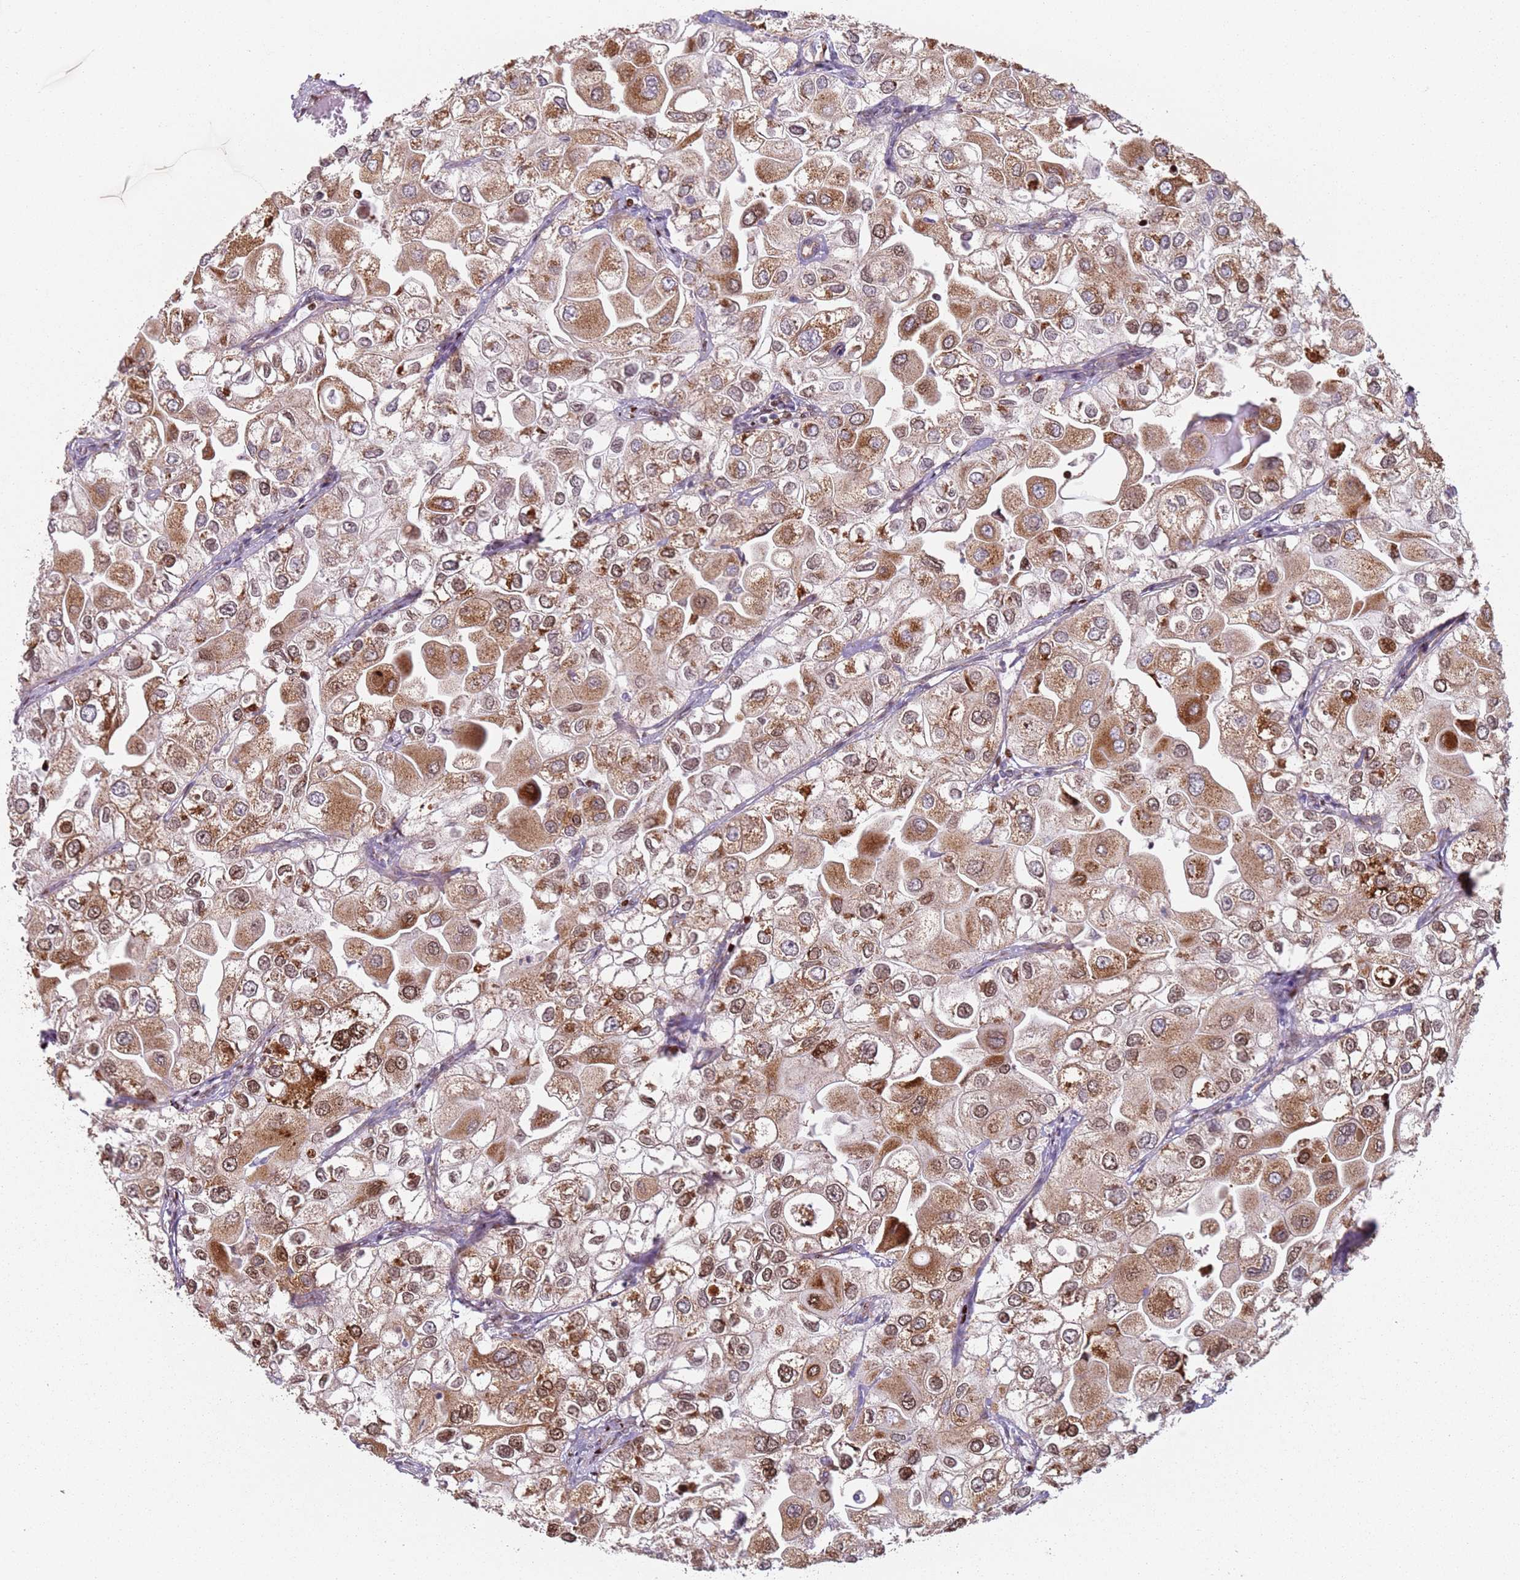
{"staining": {"intensity": "moderate", "quantity": ">75%", "location": "cytoplasmic/membranous,nuclear"}, "tissue": "urothelial cancer", "cell_type": "Tumor cells", "image_type": "cancer", "snomed": [{"axis": "morphology", "description": "Urothelial carcinoma, High grade"}, {"axis": "topography", "description": "Urinary bladder"}], "caption": "There is medium levels of moderate cytoplasmic/membranous and nuclear positivity in tumor cells of urothelial carcinoma (high-grade), as demonstrated by immunohistochemical staining (brown color).", "gene": "HNRNPLL", "patient": {"sex": "male", "age": 64}}